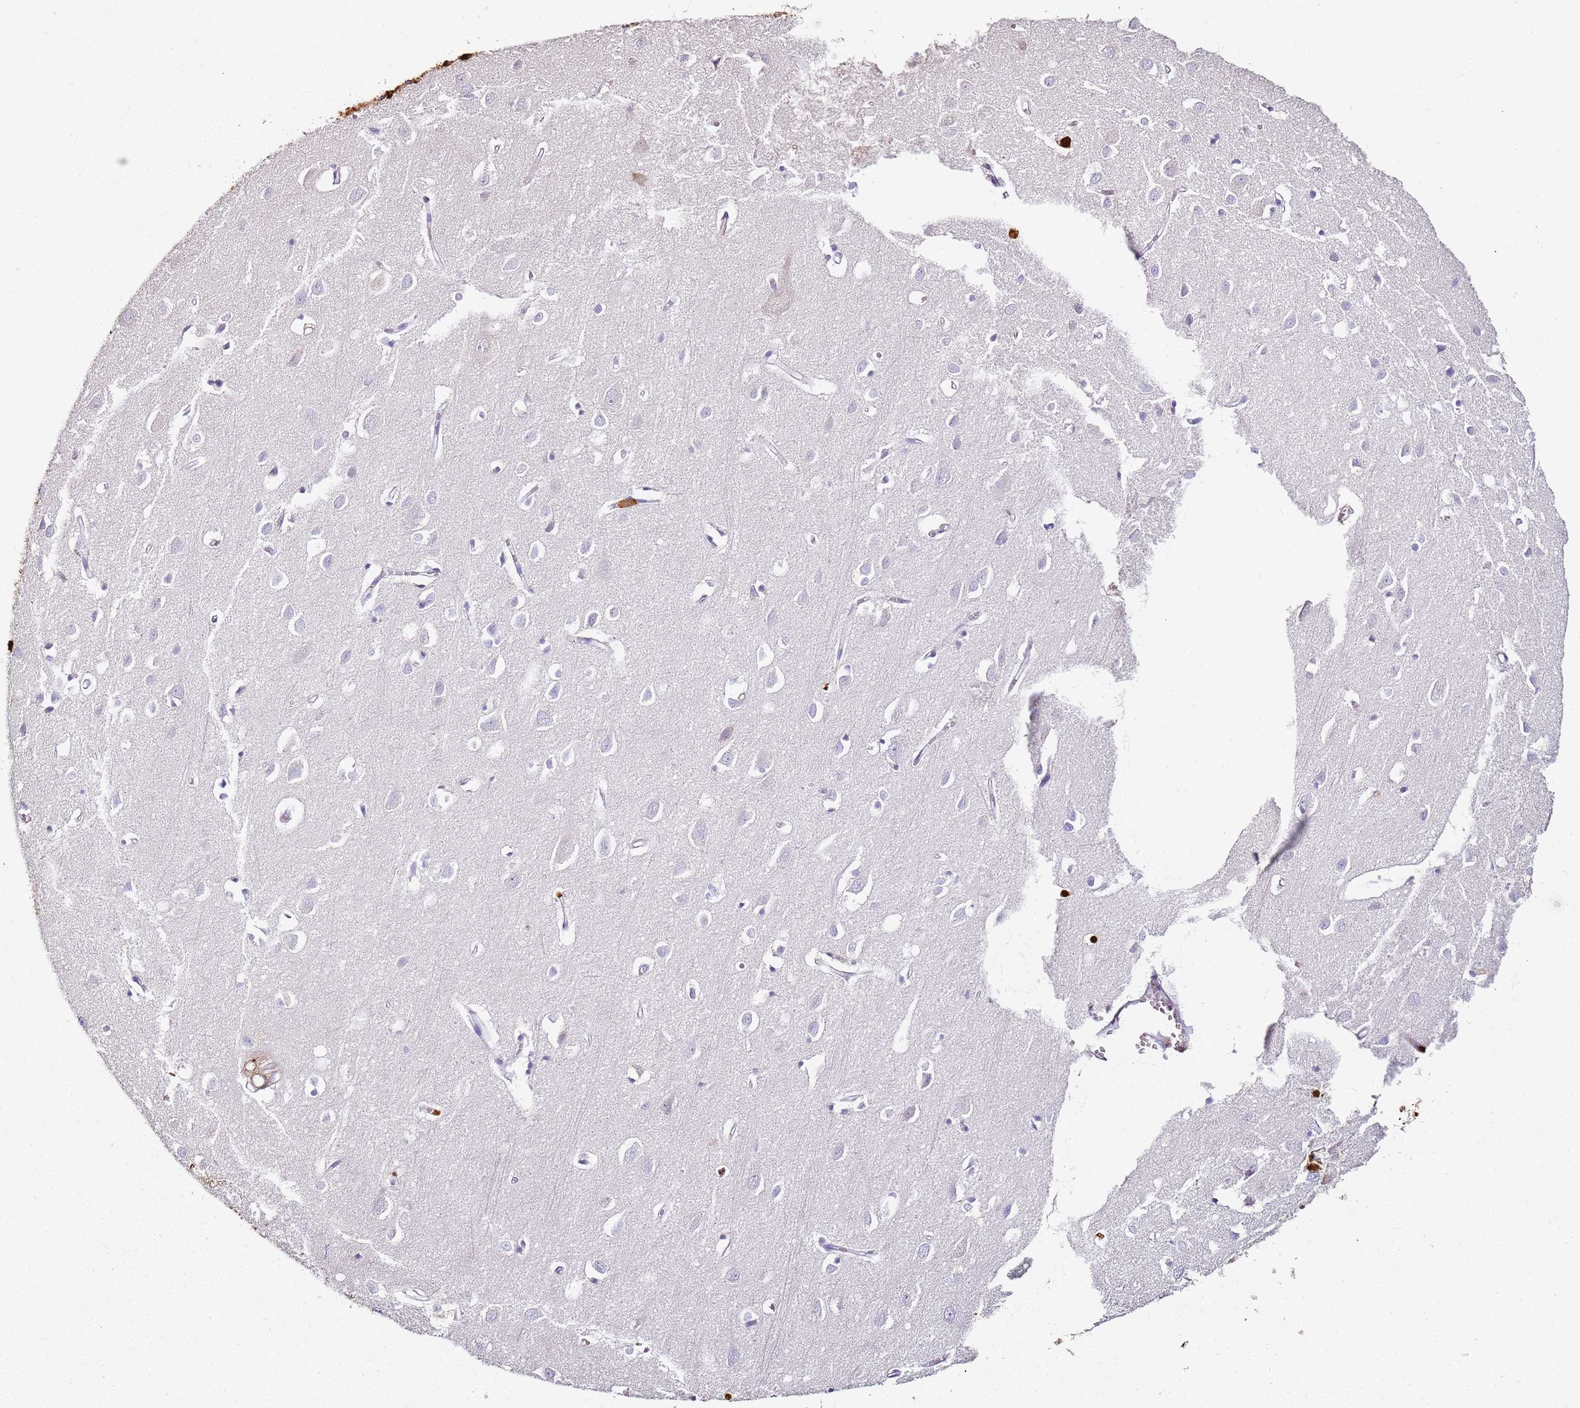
{"staining": {"intensity": "strong", "quantity": "<25%", "location": "cytoplasmic/membranous,nuclear"}, "tissue": "cerebral cortex", "cell_type": "Endothelial cells", "image_type": "normal", "snomed": [{"axis": "morphology", "description": "Normal tissue, NOS"}, {"axis": "topography", "description": "Cerebral cortex"}], "caption": "Protein expression by IHC reveals strong cytoplasmic/membranous,nuclear staining in about <25% of endothelial cells in benign cerebral cortex. The staining was performed using DAB (3,3'-diaminobenzidine), with brown indicating positive protein expression. Nuclei are stained blue with hematoxylin.", "gene": "S100A4", "patient": {"sex": "female", "age": 64}}